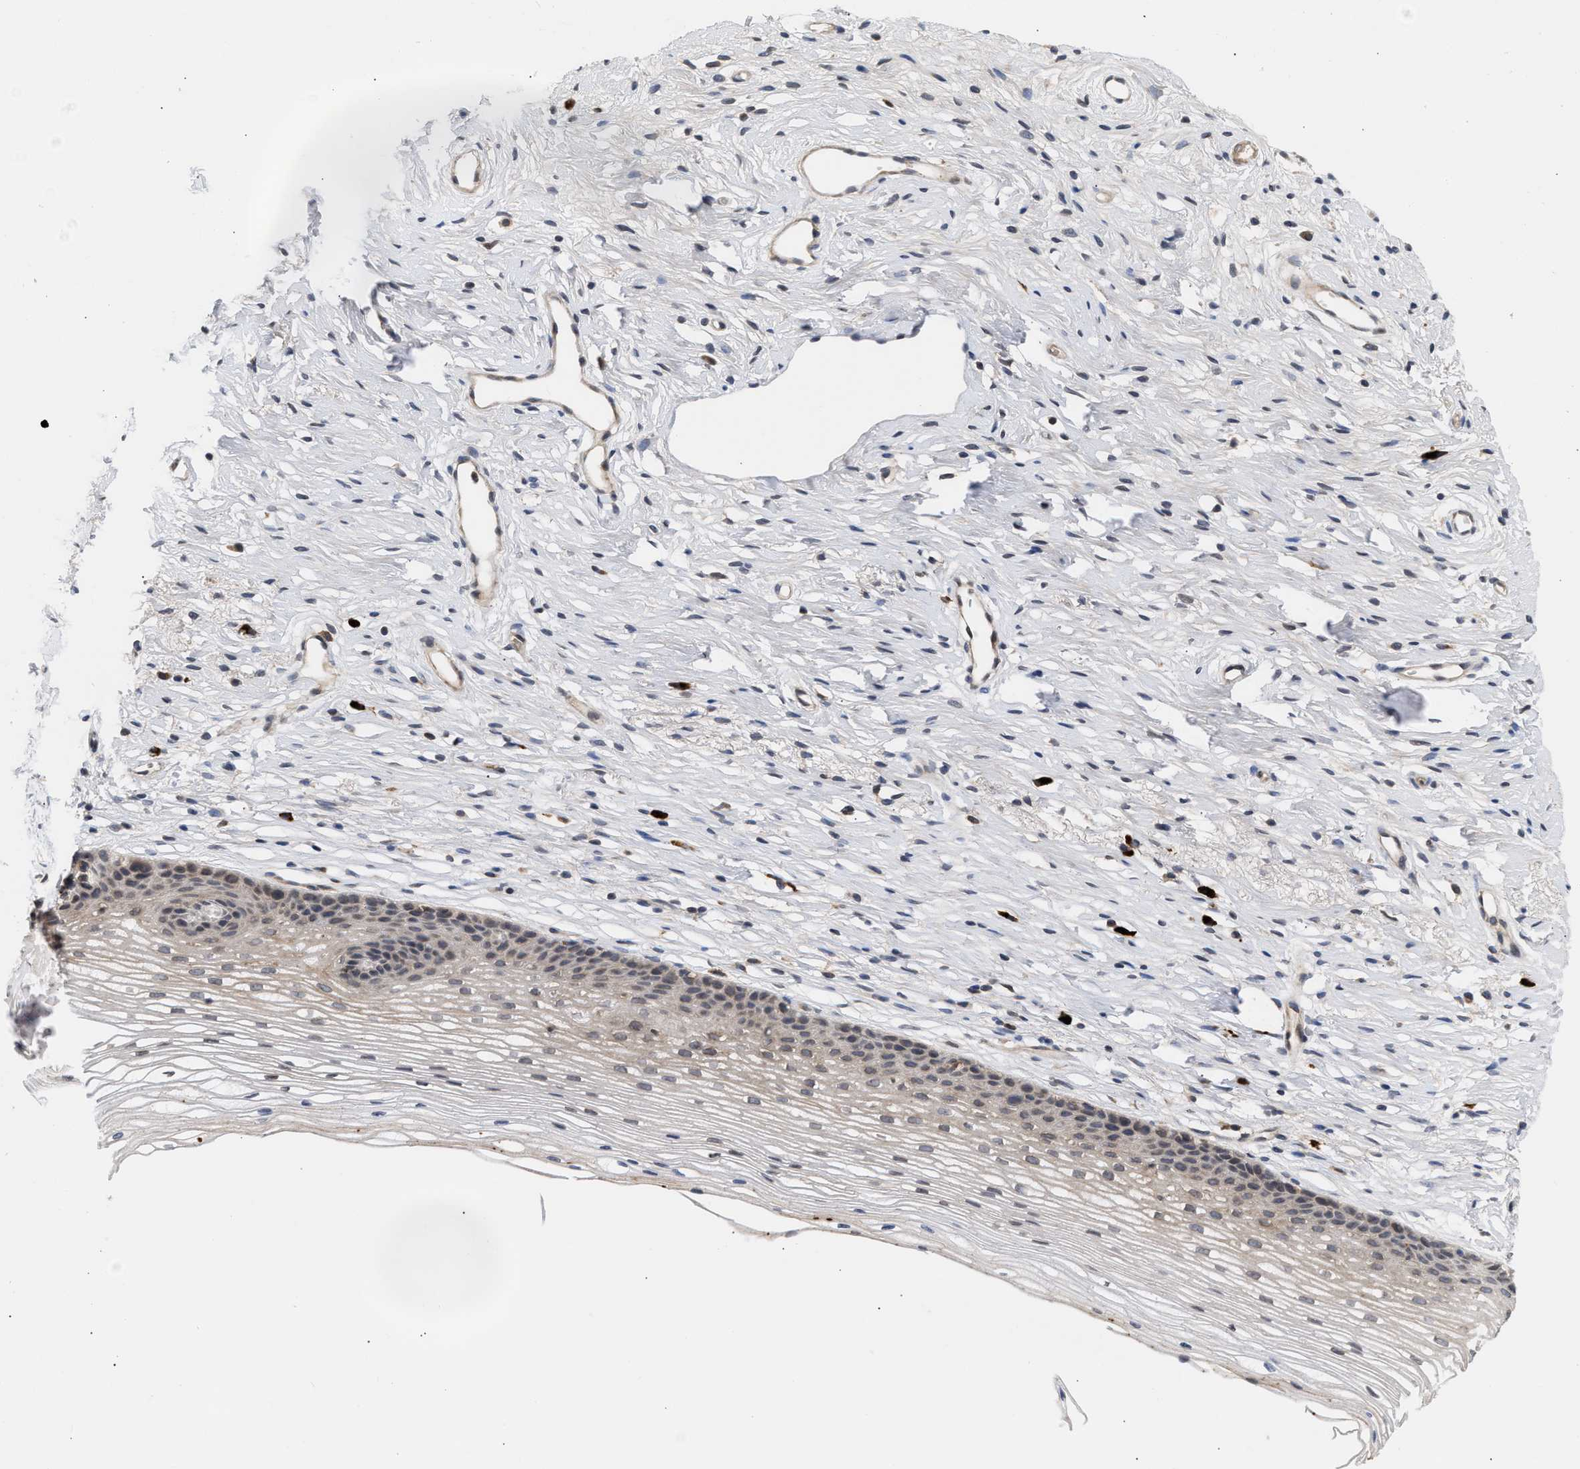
{"staining": {"intensity": "weak", "quantity": ">75%", "location": "cytoplasmic/membranous"}, "tissue": "cervix", "cell_type": "Glandular cells", "image_type": "normal", "snomed": [{"axis": "morphology", "description": "Normal tissue, NOS"}, {"axis": "topography", "description": "Cervix"}], "caption": "IHC staining of normal cervix, which shows low levels of weak cytoplasmic/membranous expression in about >75% of glandular cells indicating weak cytoplasmic/membranous protein staining. The staining was performed using DAB (3,3'-diaminobenzidine) (brown) for protein detection and nuclei were counterstained in hematoxylin (blue).", "gene": "NUP62", "patient": {"sex": "female", "age": 77}}